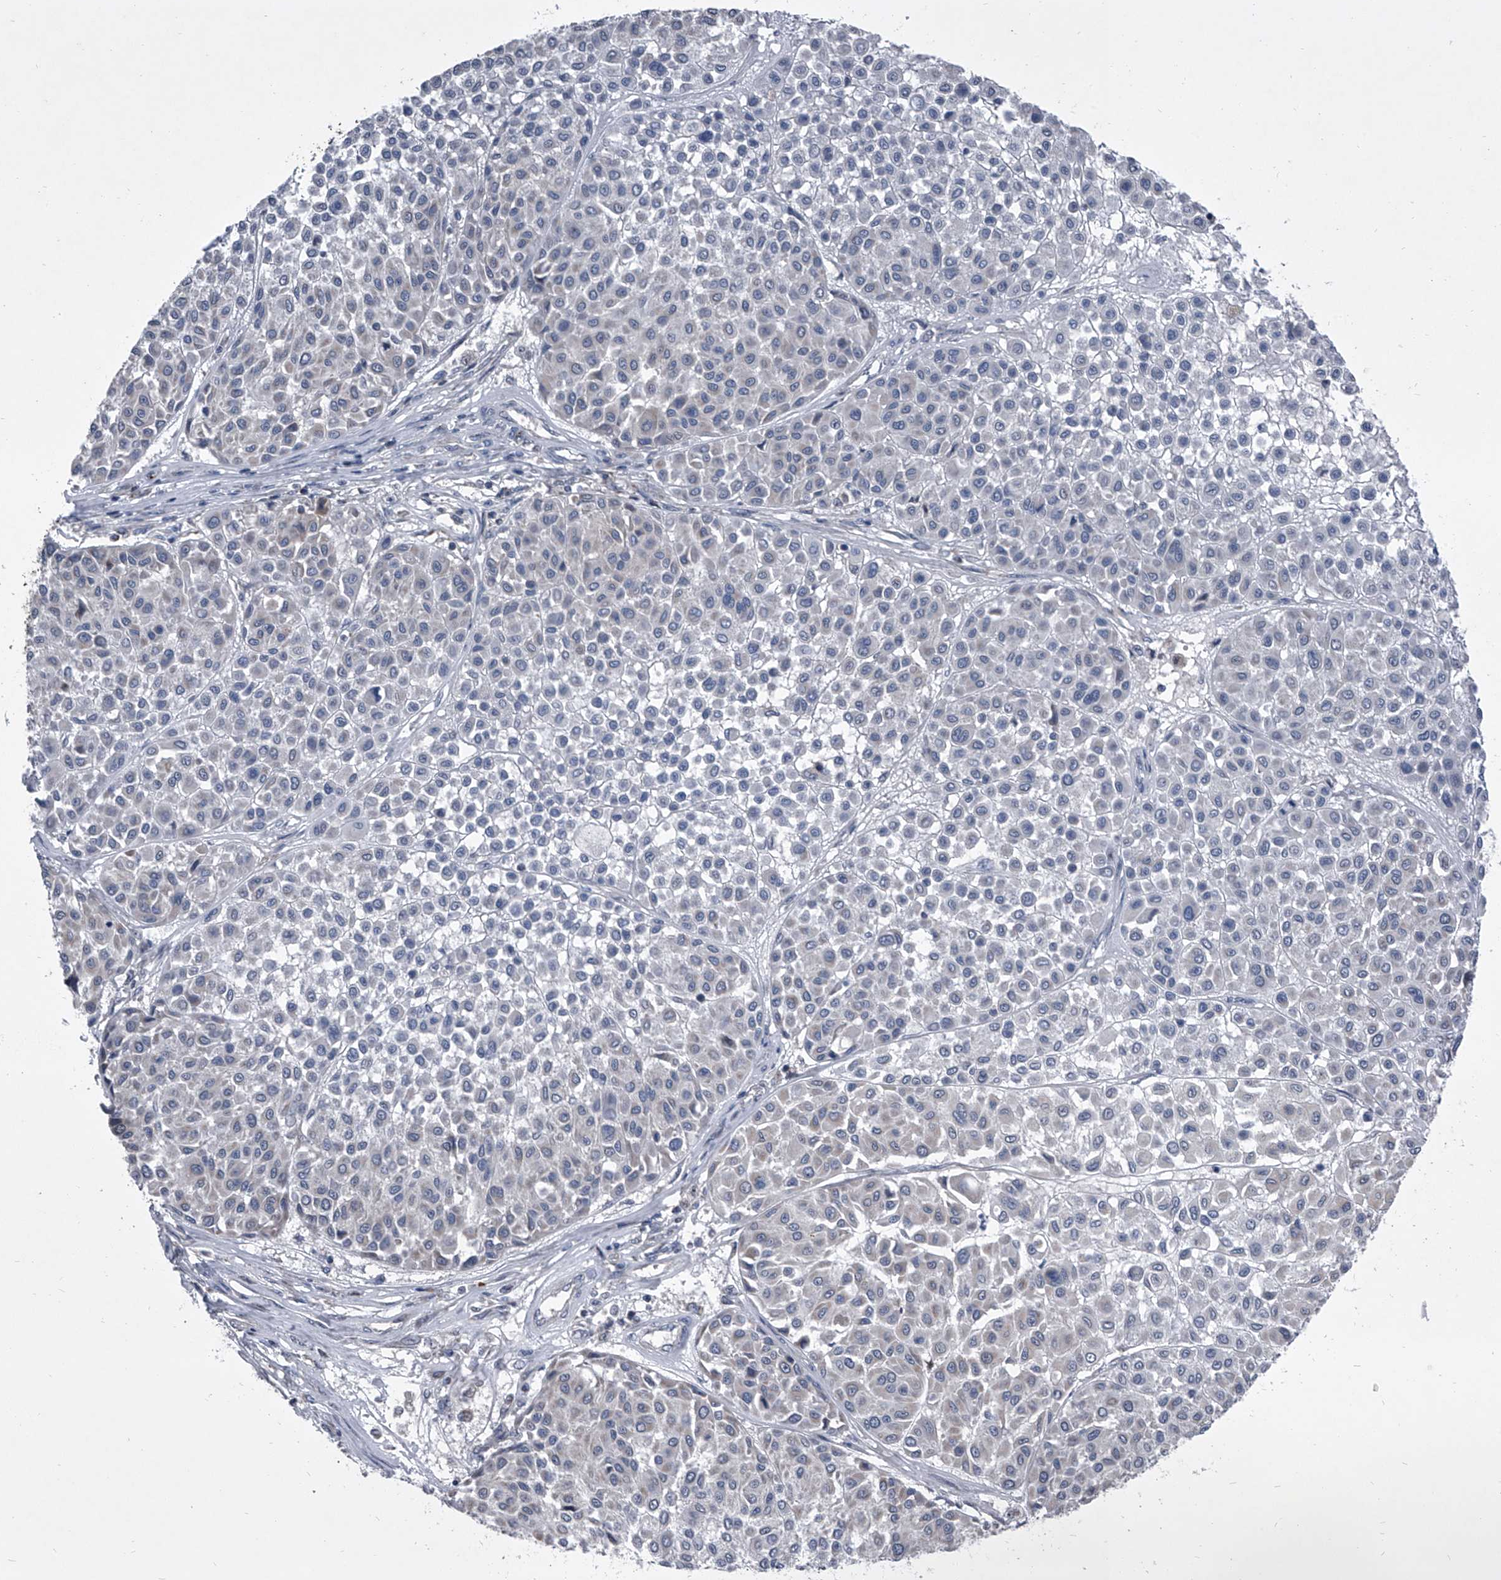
{"staining": {"intensity": "negative", "quantity": "none", "location": "none"}, "tissue": "melanoma", "cell_type": "Tumor cells", "image_type": "cancer", "snomed": [{"axis": "morphology", "description": "Malignant melanoma, Metastatic site"}, {"axis": "topography", "description": "Soft tissue"}], "caption": "DAB (3,3'-diaminobenzidine) immunohistochemical staining of melanoma reveals no significant positivity in tumor cells. Brightfield microscopy of immunohistochemistry (IHC) stained with DAB (3,3'-diaminobenzidine) (brown) and hematoxylin (blue), captured at high magnification.", "gene": "CEP85L", "patient": {"sex": "male", "age": 41}}